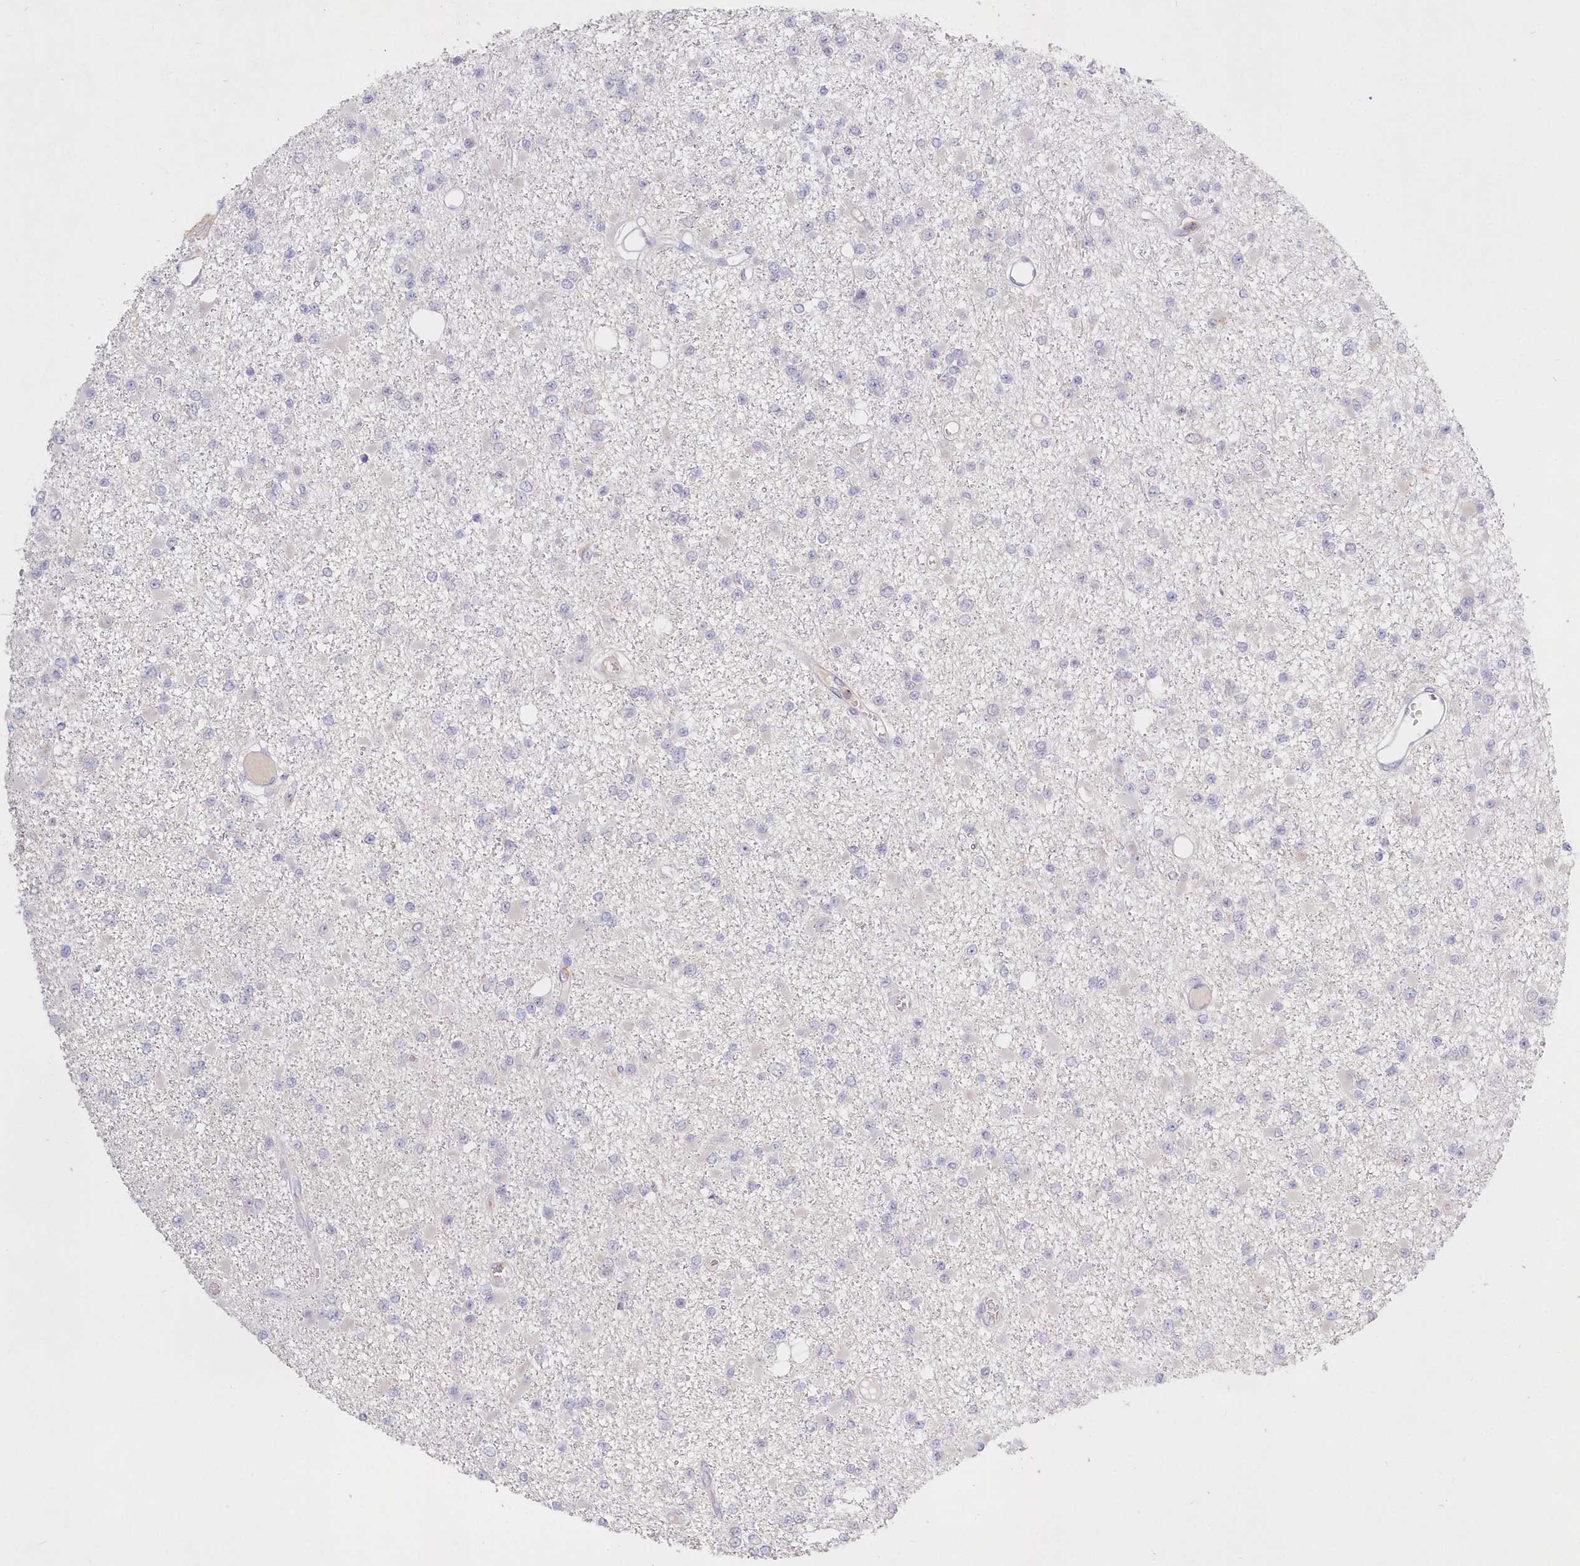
{"staining": {"intensity": "negative", "quantity": "none", "location": "none"}, "tissue": "glioma", "cell_type": "Tumor cells", "image_type": "cancer", "snomed": [{"axis": "morphology", "description": "Glioma, malignant, Low grade"}, {"axis": "topography", "description": "Brain"}], "caption": "Immunohistochemical staining of human low-grade glioma (malignant) reveals no significant staining in tumor cells.", "gene": "KATNA1", "patient": {"sex": "female", "age": 22}}